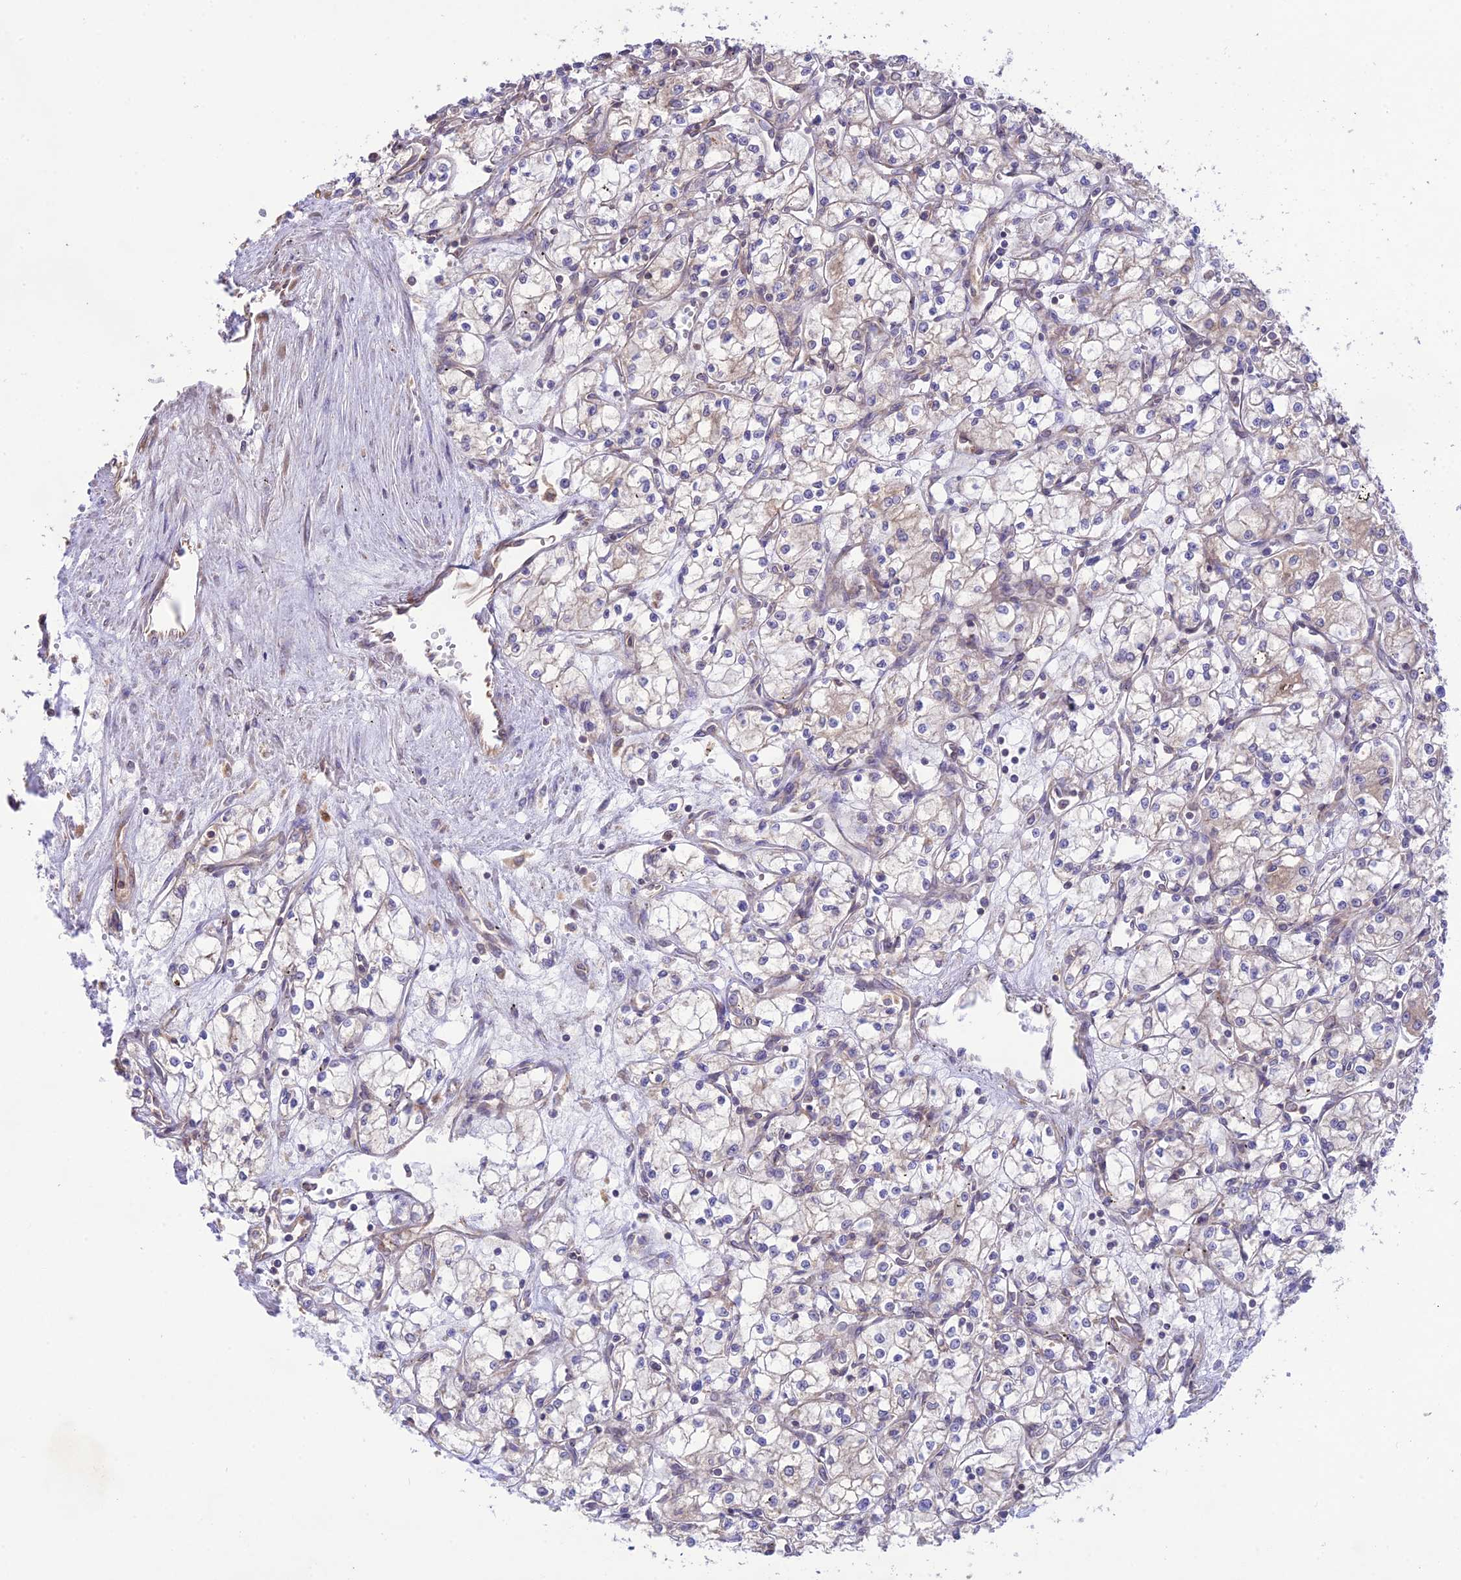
{"staining": {"intensity": "weak", "quantity": "25%-75%", "location": "cytoplasmic/membranous"}, "tissue": "renal cancer", "cell_type": "Tumor cells", "image_type": "cancer", "snomed": [{"axis": "morphology", "description": "Adenocarcinoma, NOS"}, {"axis": "topography", "description": "Kidney"}], "caption": "A brown stain highlights weak cytoplasmic/membranous positivity of a protein in human adenocarcinoma (renal) tumor cells.", "gene": "TMEM259", "patient": {"sex": "male", "age": 59}}